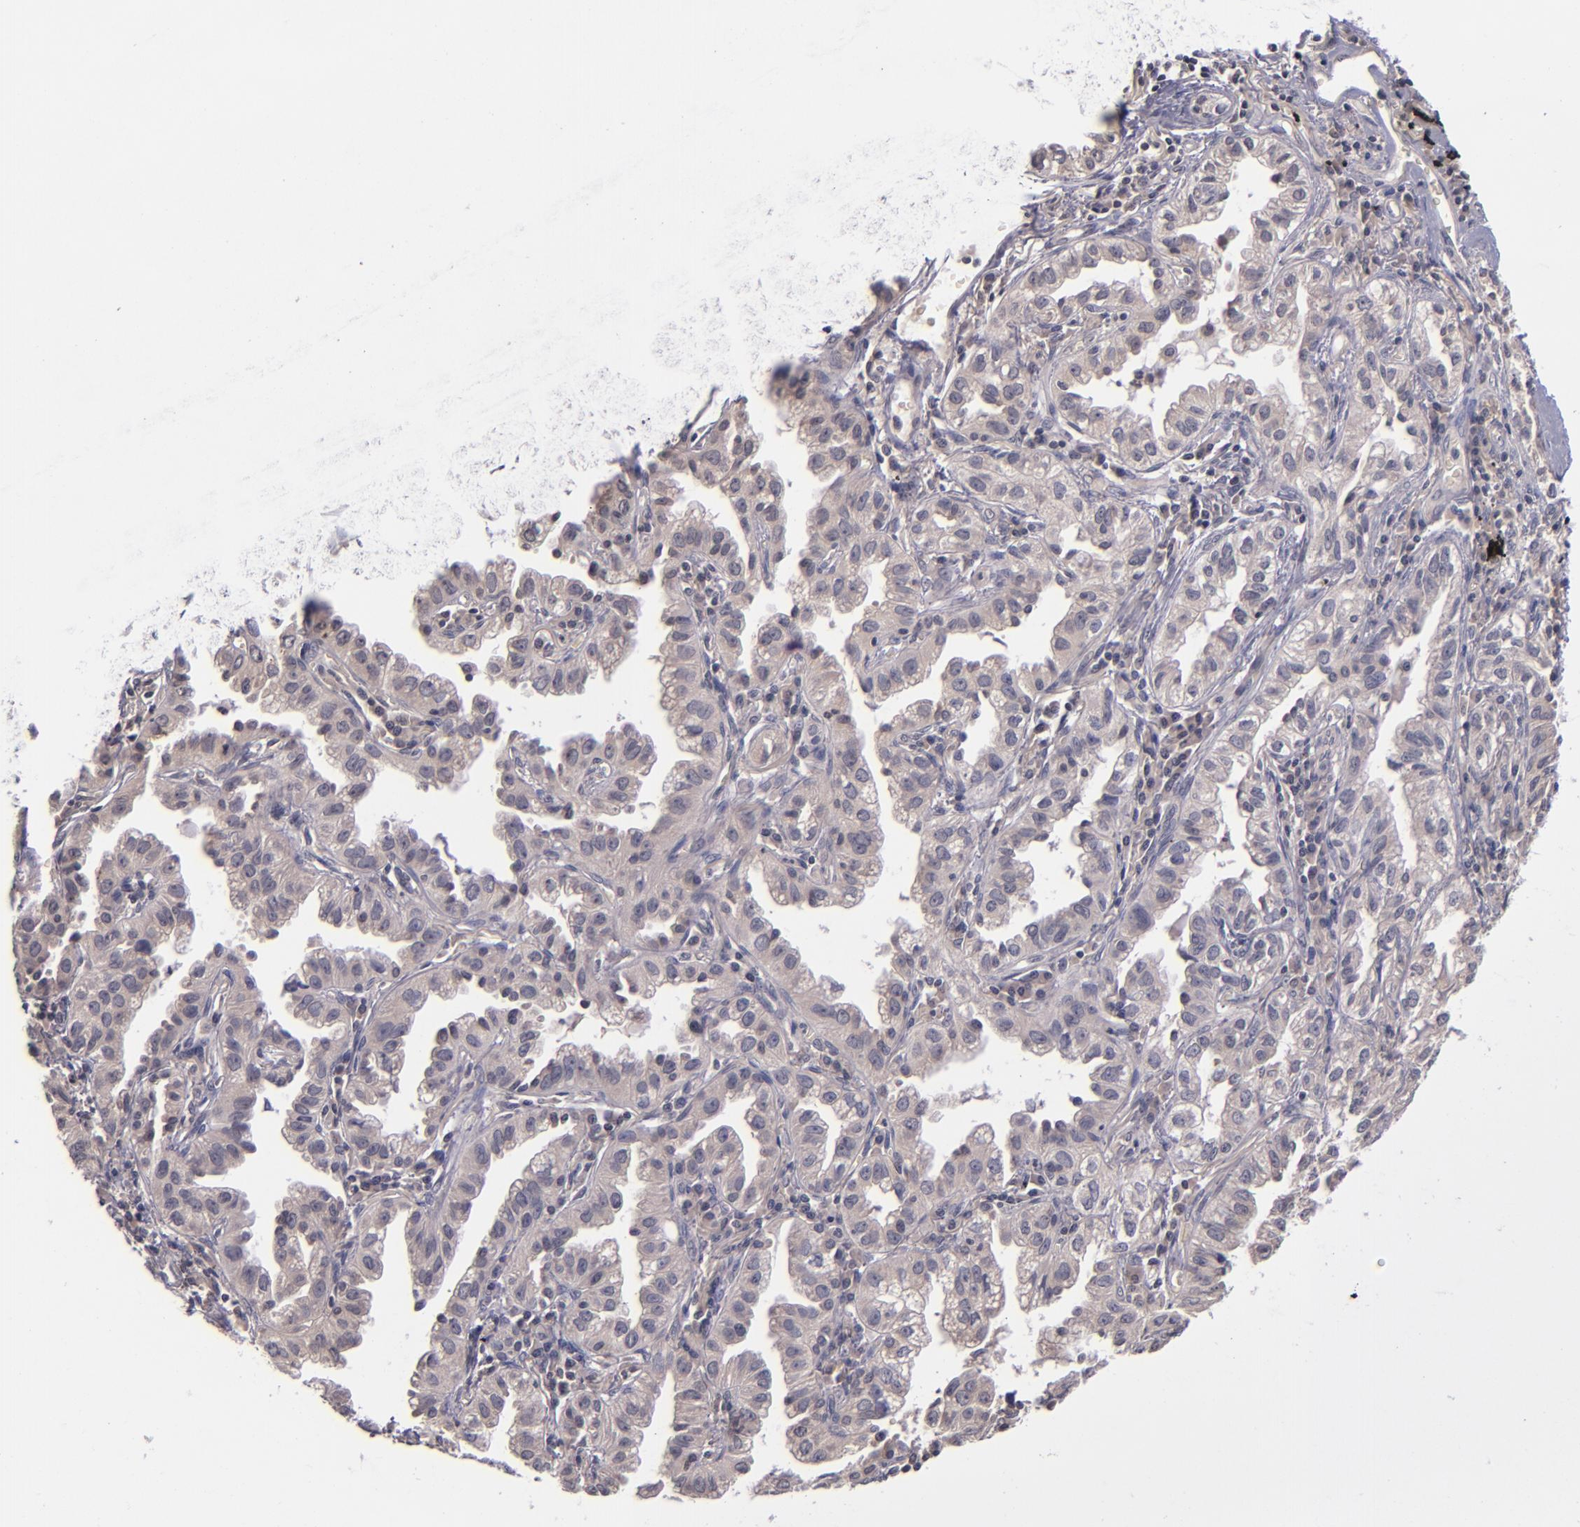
{"staining": {"intensity": "weak", "quantity": "25%-75%", "location": "cytoplasmic/membranous"}, "tissue": "lung cancer", "cell_type": "Tumor cells", "image_type": "cancer", "snomed": [{"axis": "morphology", "description": "Adenocarcinoma, NOS"}, {"axis": "topography", "description": "Lung"}], "caption": "DAB immunohistochemical staining of lung cancer (adenocarcinoma) reveals weak cytoplasmic/membranous protein positivity in approximately 25%-75% of tumor cells.", "gene": "TSC2", "patient": {"sex": "female", "age": 50}}